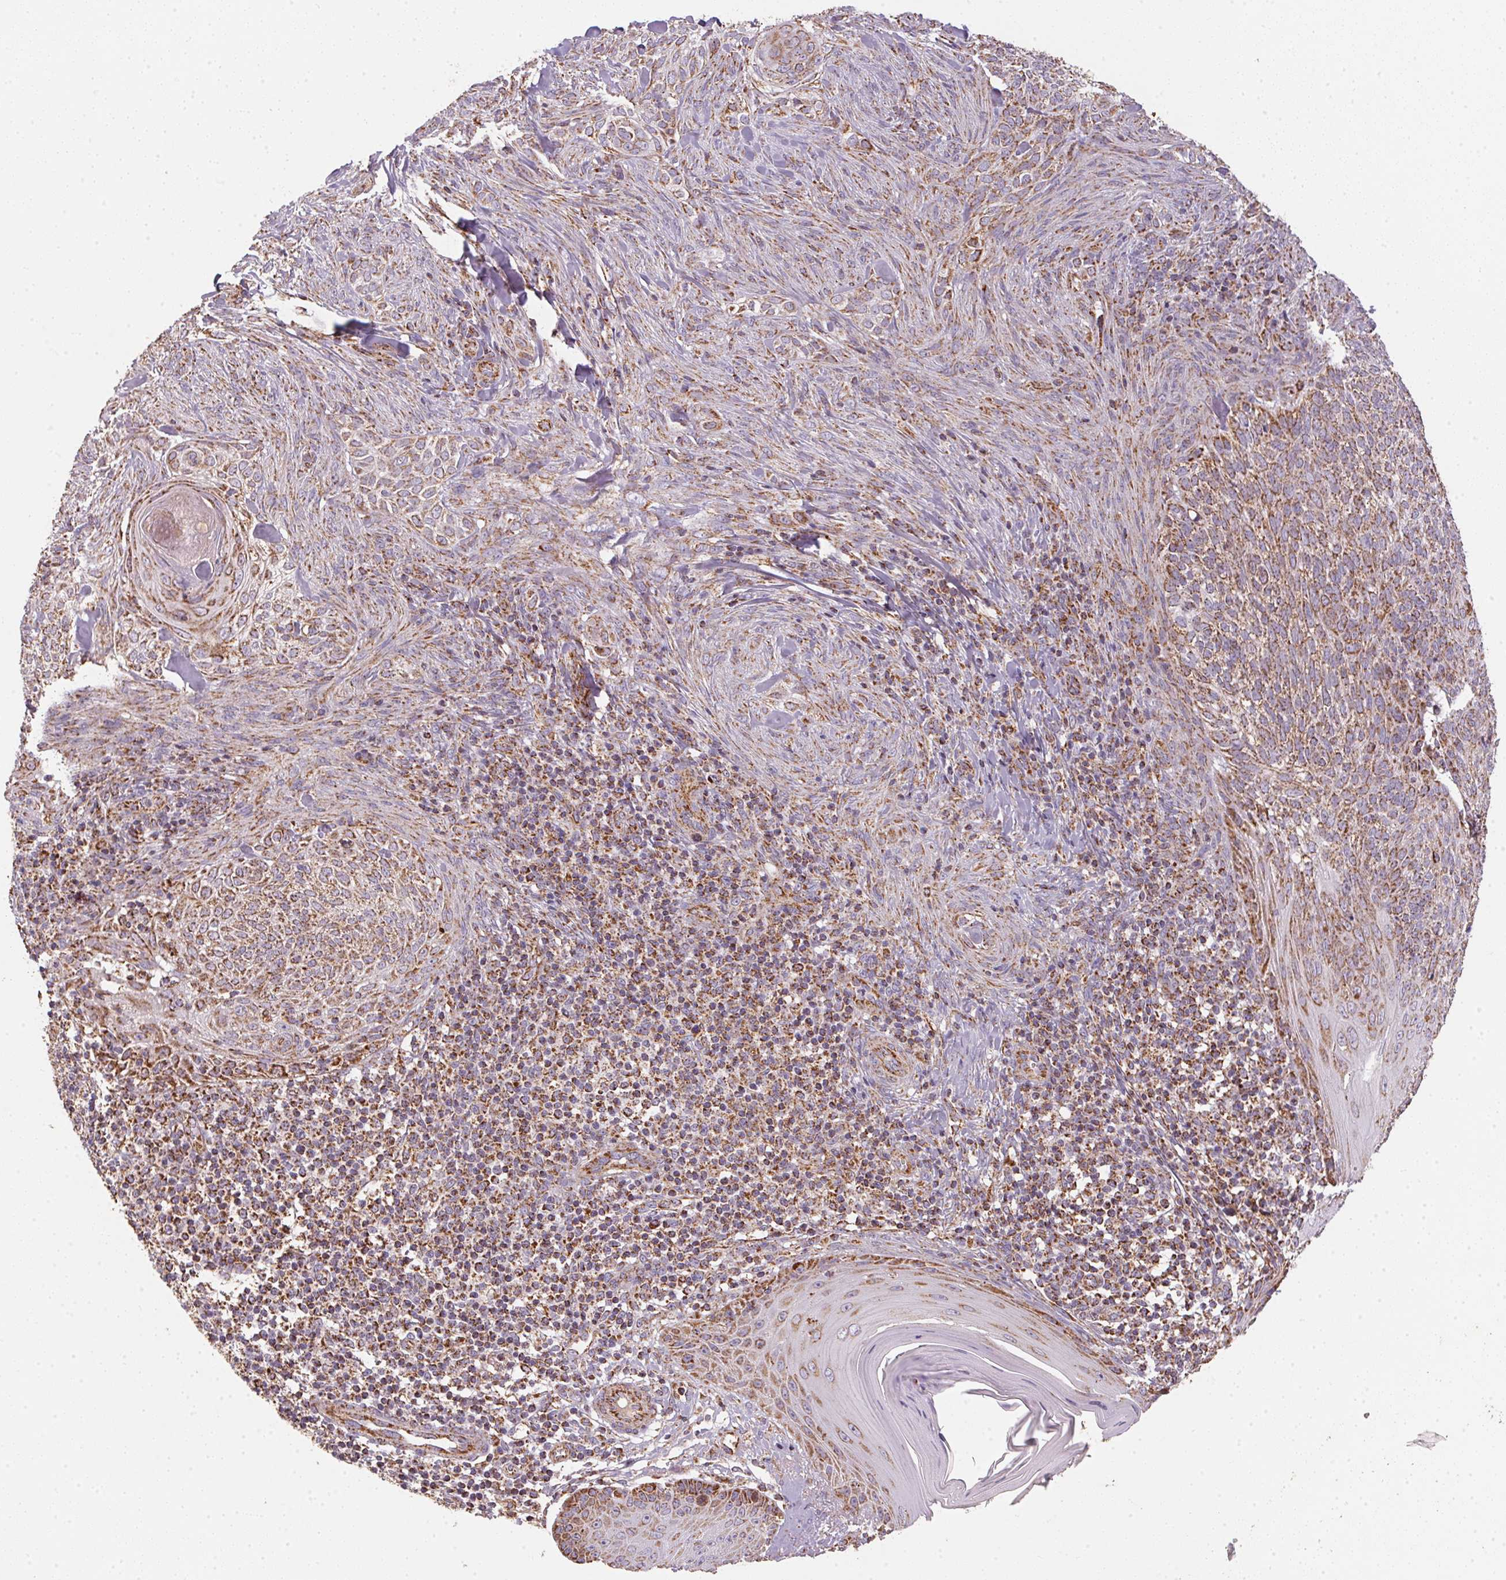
{"staining": {"intensity": "moderate", "quantity": ">75%", "location": "cytoplasmic/membranous"}, "tissue": "skin cancer", "cell_type": "Tumor cells", "image_type": "cancer", "snomed": [{"axis": "morphology", "description": "Basal cell carcinoma"}, {"axis": "topography", "description": "Skin"}], "caption": "Brown immunohistochemical staining in skin basal cell carcinoma reveals moderate cytoplasmic/membranous staining in approximately >75% of tumor cells.", "gene": "NDUFS2", "patient": {"sex": "female", "age": 48}}